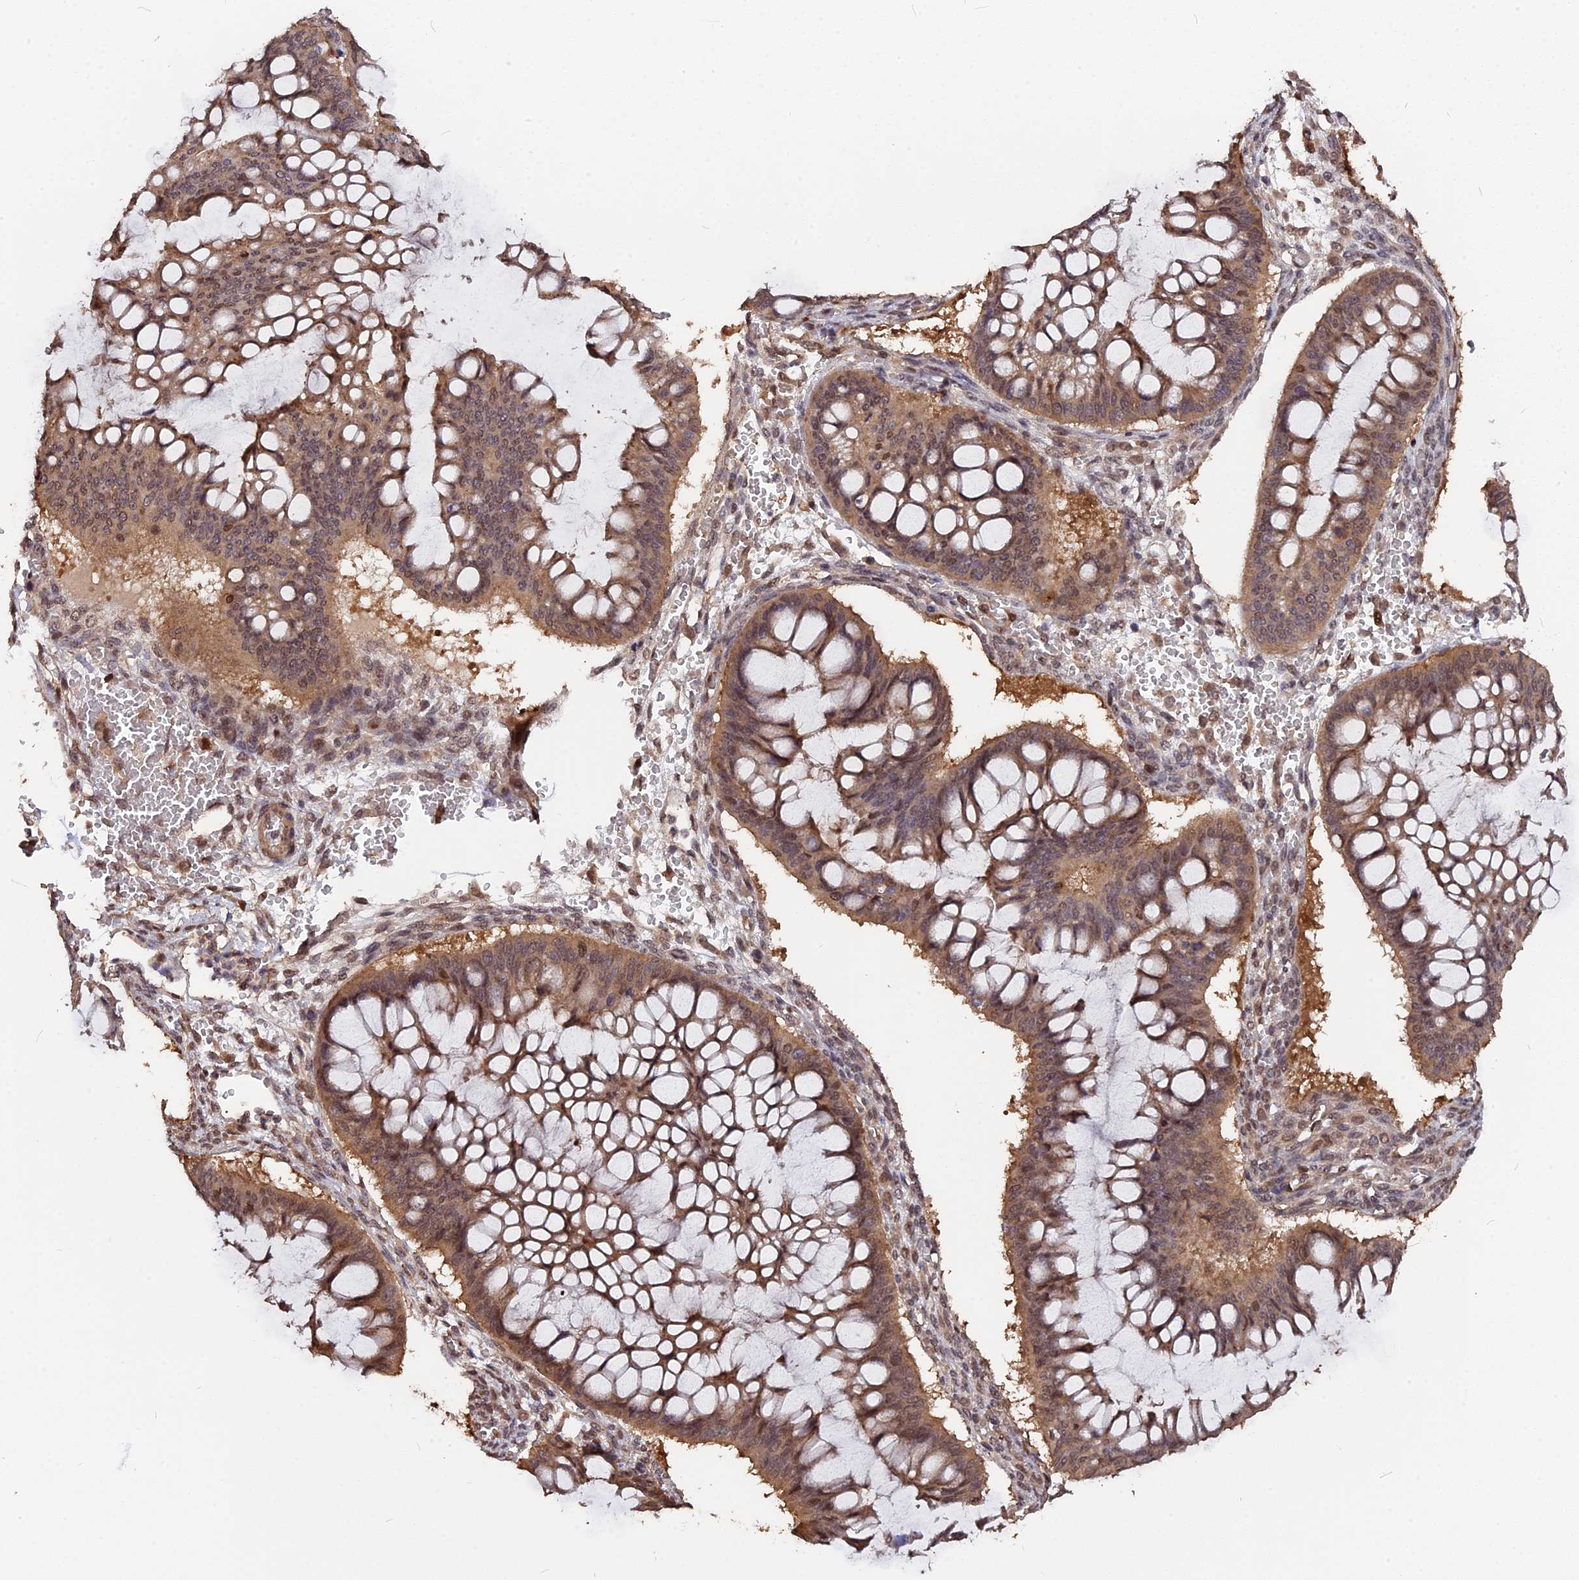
{"staining": {"intensity": "moderate", "quantity": ">75%", "location": "cytoplasmic/membranous,nuclear"}, "tissue": "ovarian cancer", "cell_type": "Tumor cells", "image_type": "cancer", "snomed": [{"axis": "morphology", "description": "Cystadenocarcinoma, mucinous, NOS"}, {"axis": "topography", "description": "Ovary"}], "caption": "Protein expression analysis of mucinous cystadenocarcinoma (ovarian) exhibits moderate cytoplasmic/membranous and nuclear expression in about >75% of tumor cells.", "gene": "ADRM1", "patient": {"sex": "female", "age": 73}}